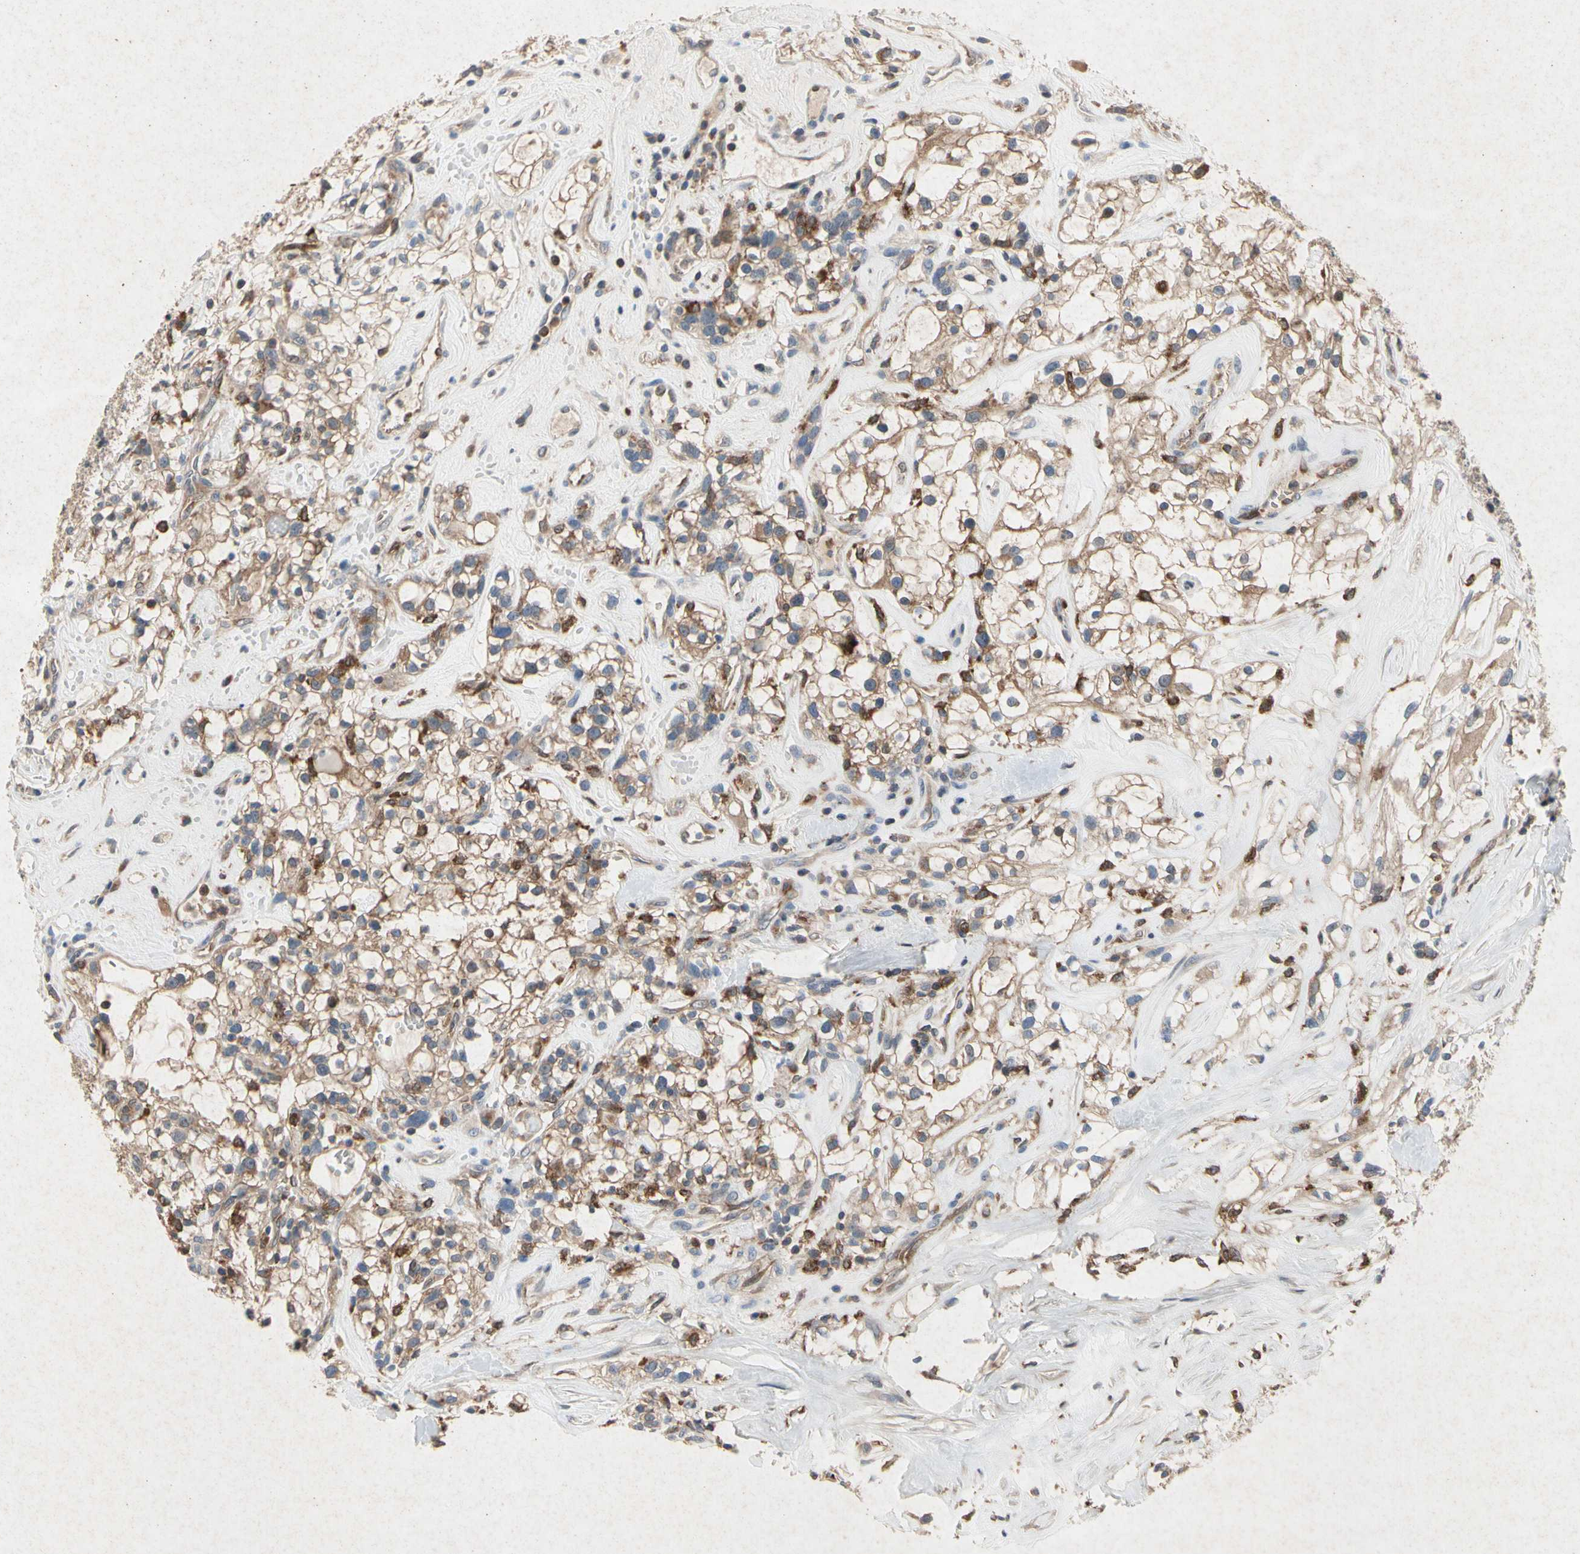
{"staining": {"intensity": "moderate", "quantity": ">75%", "location": "cytoplasmic/membranous"}, "tissue": "renal cancer", "cell_type": "Tumor cells", "image_type": "cancer", "snomed": [{"axis": "morphology", "description": "Adenocarcinoma, NOS"}, {"axis": "topography", "description": "Kidney"}], "caption": "Adenocarcinoma (renal) stained with immunohistochemistry (IHC) exhibits moderate cytoplasmic/membranous positivity in about >75% of tumor cells. The staining was performed using DAB to visualize the protein expression in brown, while the nuclei were stained in blue with hematoxylin (Magnification: 20x).", "gene": "RPS6KA1", "patient": {"sex": "female", "age": 60}}